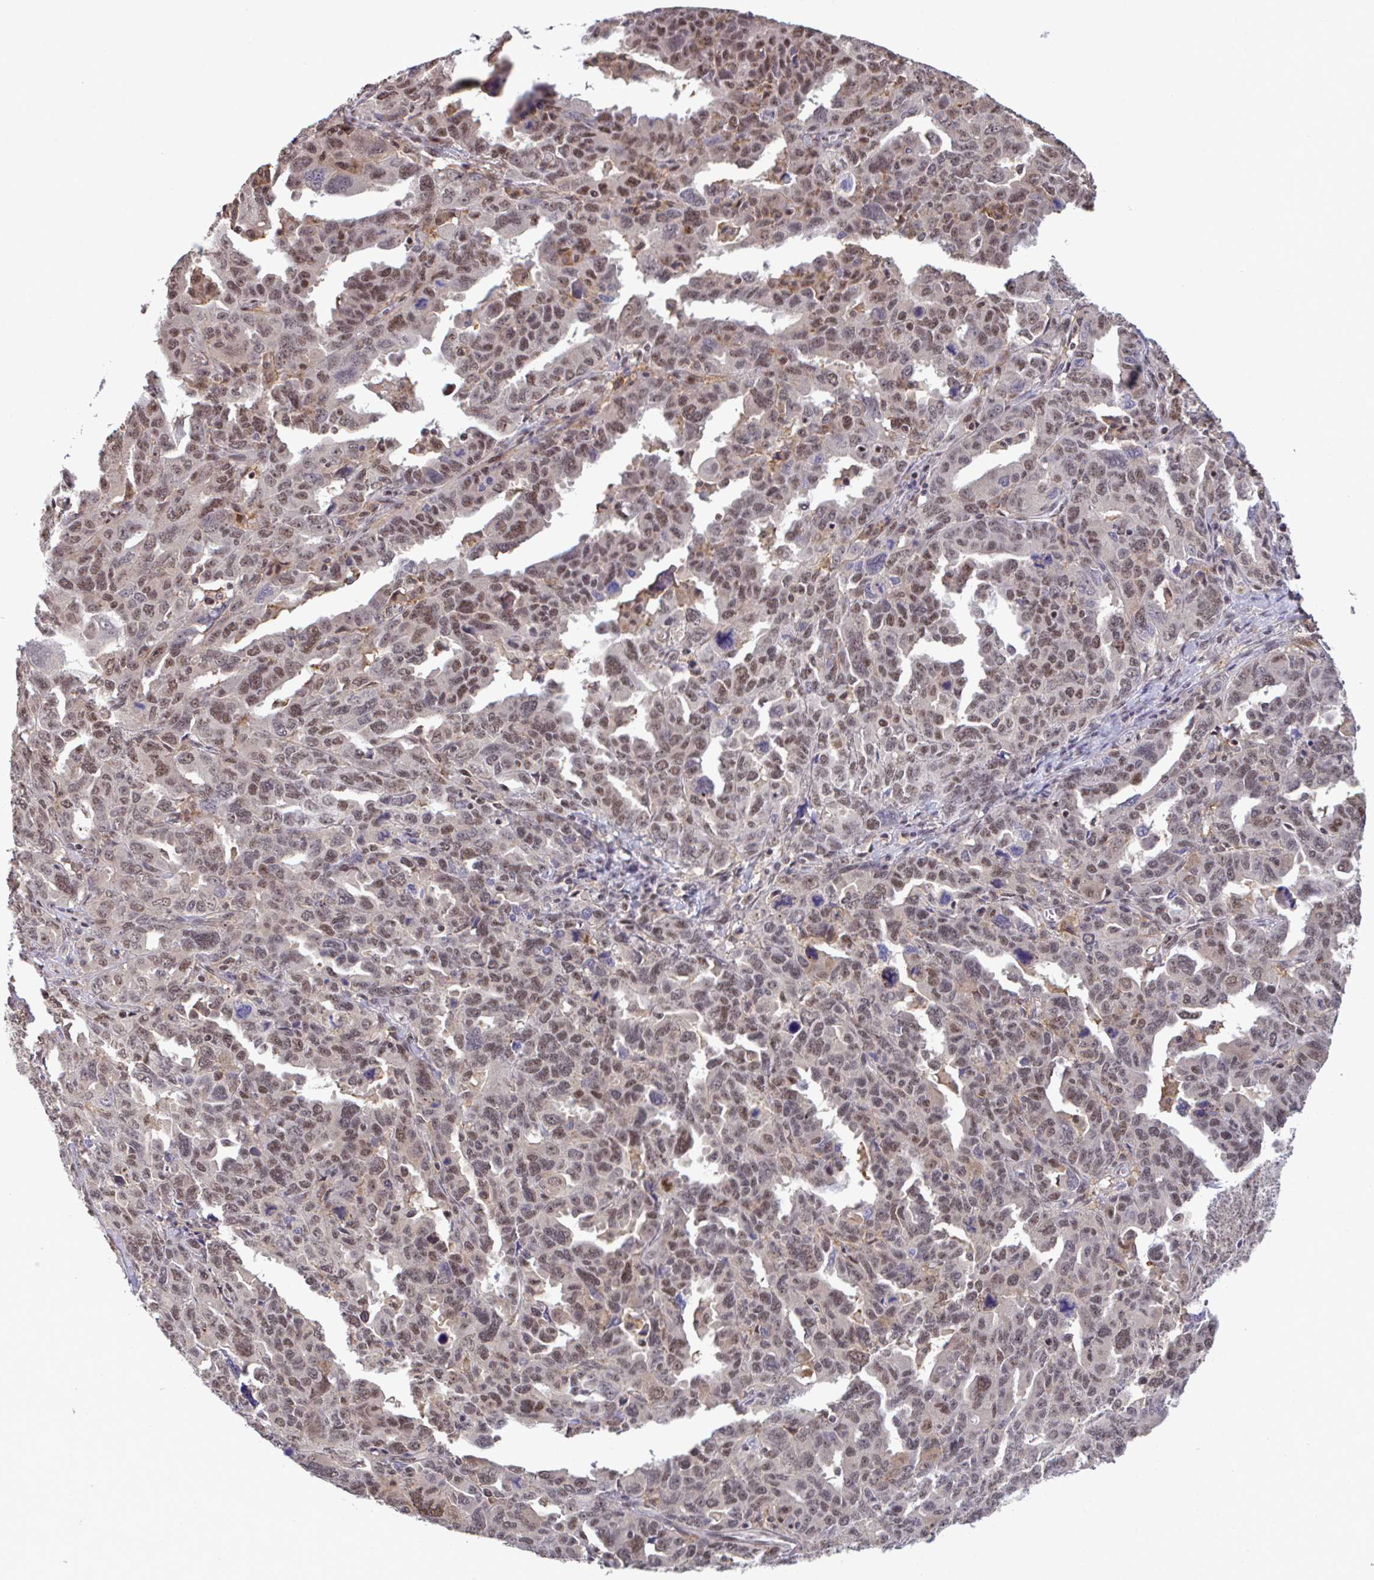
{"staining": {"intensity": "moderate", "quantity": ">75%", "location": "nuclear"}, "tissue": "ovarian cancer", "cell_type": "Tumor cells", "image_type": "cancer", "snomed": [{"axis": "morphology", "description": "Adenocarcinoma, NOS"}, {"axis": "morphology", "description": "Carcinoma, endometroid"}, {"axis": "topography", "description": "Ovary"}], "caption": "IHC histopathology image of ovarian endometroid carcinoma stained for a protein (brown), which reveals medium levels of moderate nuclear expression in about >75% of tumor cells.", "gene": "OR6K3", "patient": {"sex": "female", "age": 72}}